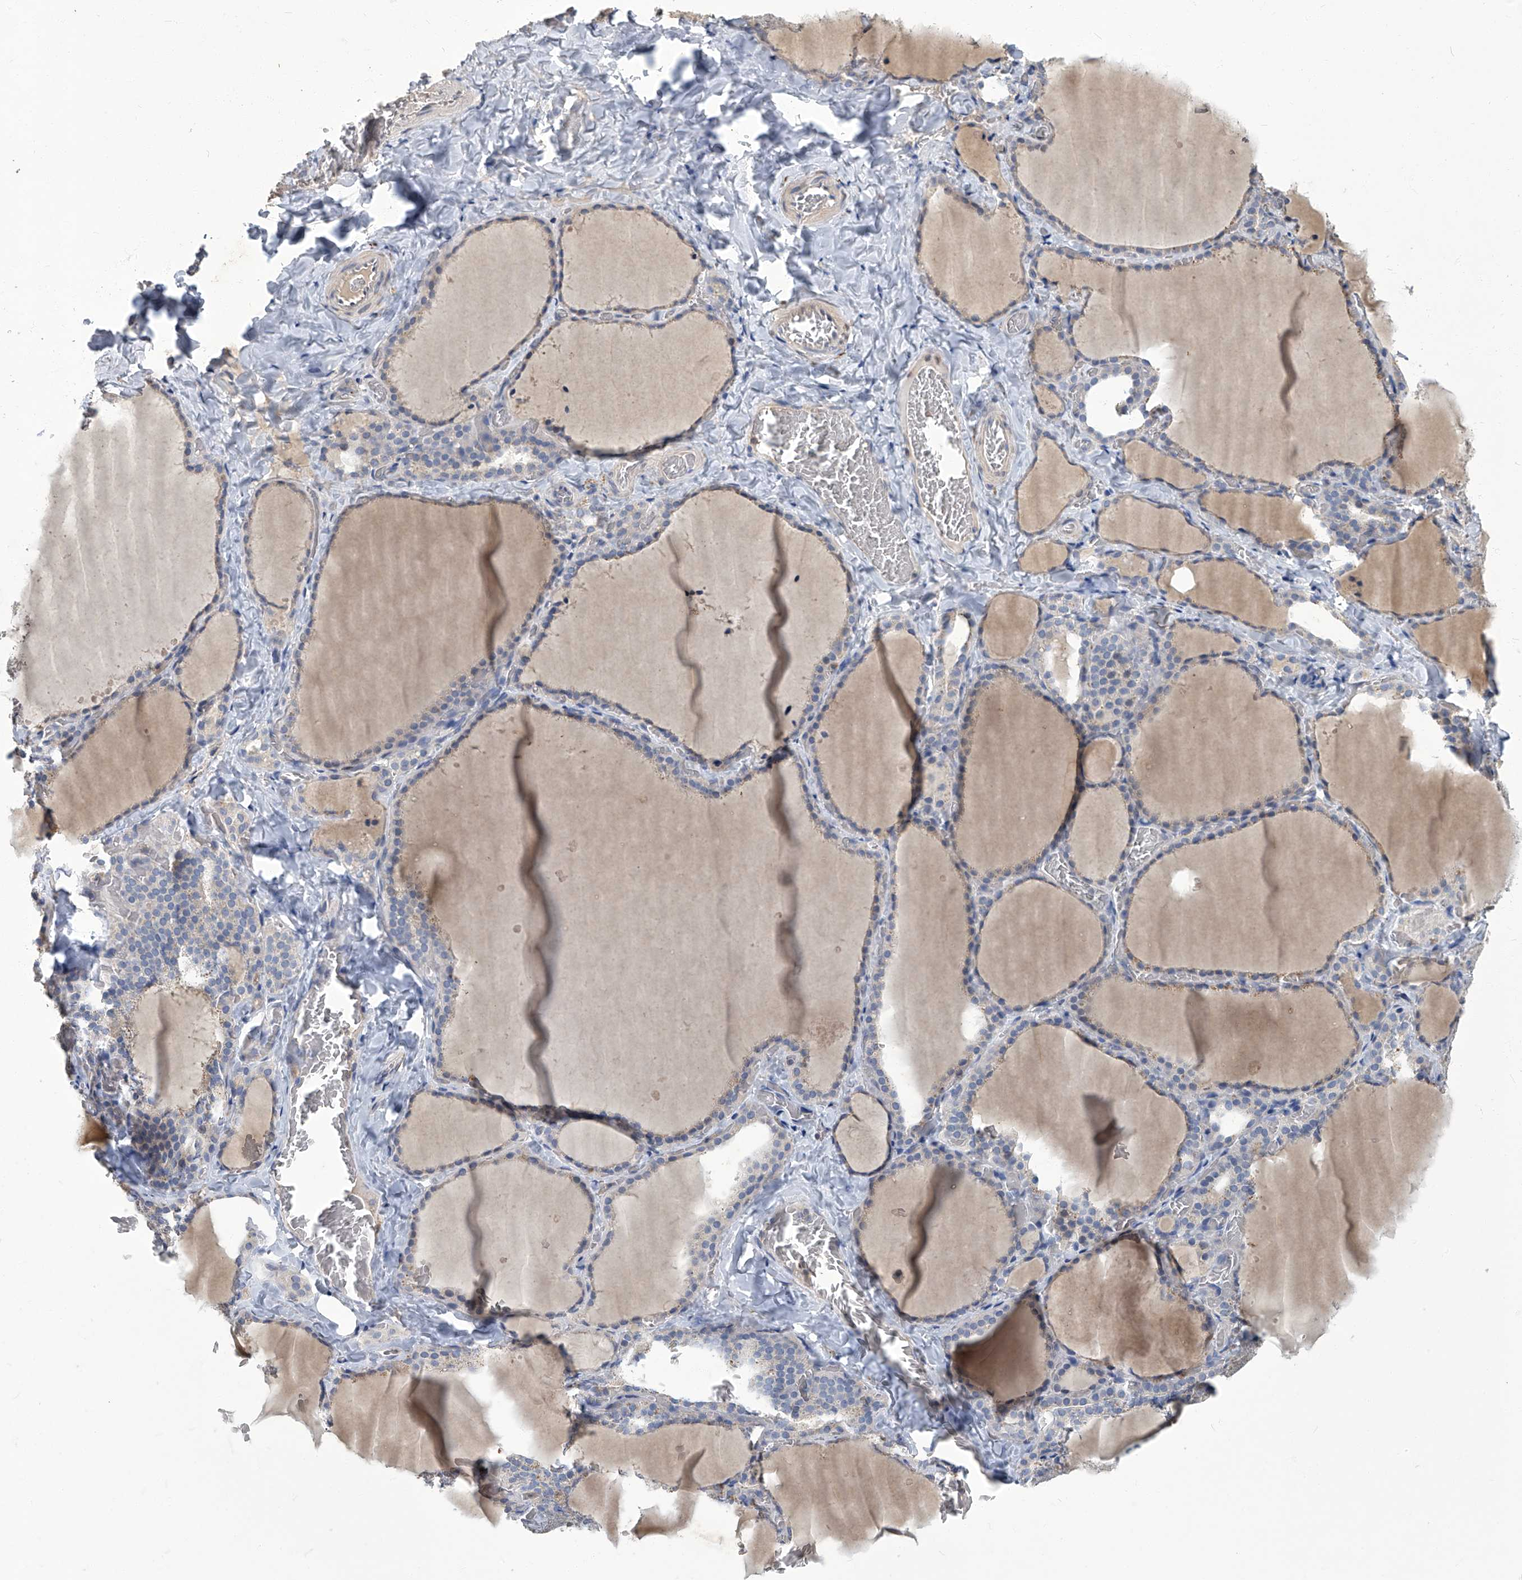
{"staining": {"intensity": "negative", "quantity": "none", "location": "none"}, "tissue": "thyroid gland", "cell_type": "Glandular cells", "image_type": "normal", "snomed": [{"axis": "morphology", "description": "Normal tissue, NOS"}, {"axis": "topography", "description": "Thyroid gland"}], "caption": "Immunohistochemistry (IHC) image of normal human thyroid gland stained for a protein (brown), which displays no expression in glandular cells. Brightfield microscopy of IHC stained with DAB (3,3'-diaminobenzidine) (brown) and hematoxylin (blue), captured at high magnification.", "gene": "TGFBR1", "patient": {"sex": "female", "age": 22}}